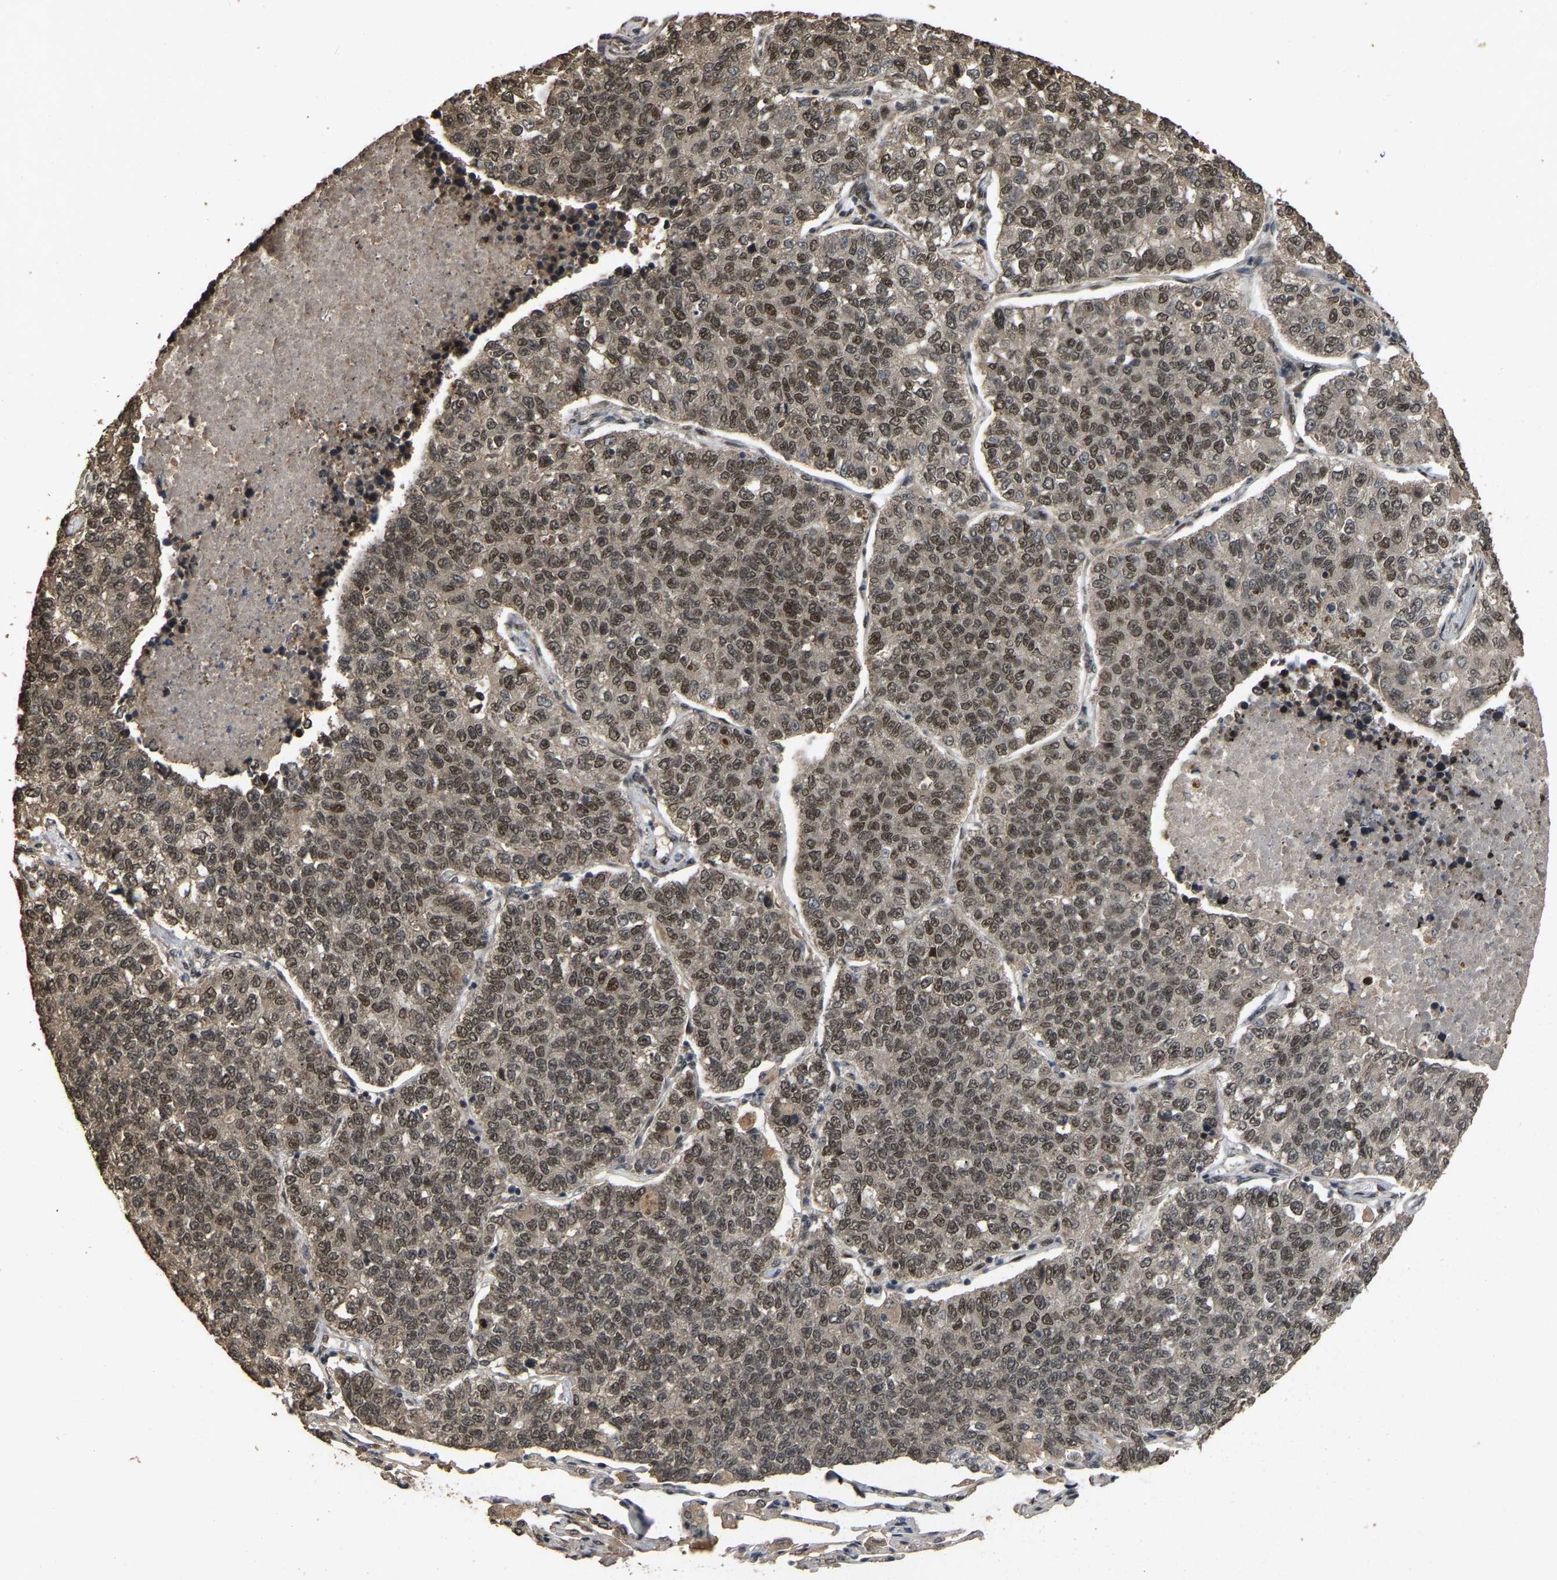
{"staining": {"intensity": "moderate", "quantity": ">75%", "location": "nuclear"}, "tissue": "lung cancer", "cell_type": "Tumor cells", "image_type": "cancer", "snomed": [{"axis": "morphology", "description": "Adenocarcinoma, NOS"}, {"axis": "topography", "description": "Lung"}], "caption": "Immunohistochemistry (IHC) photomicrograph of neoplastic tissue: lung adenocarcinoma stained using IHC displays medium levels of moderate protein expression localized specifically in the nuclear of tumor cells, appearing as a nuclear brown color.", "gene": "ARHGAP23", "patient": {"sex": "male", "age": 49}}